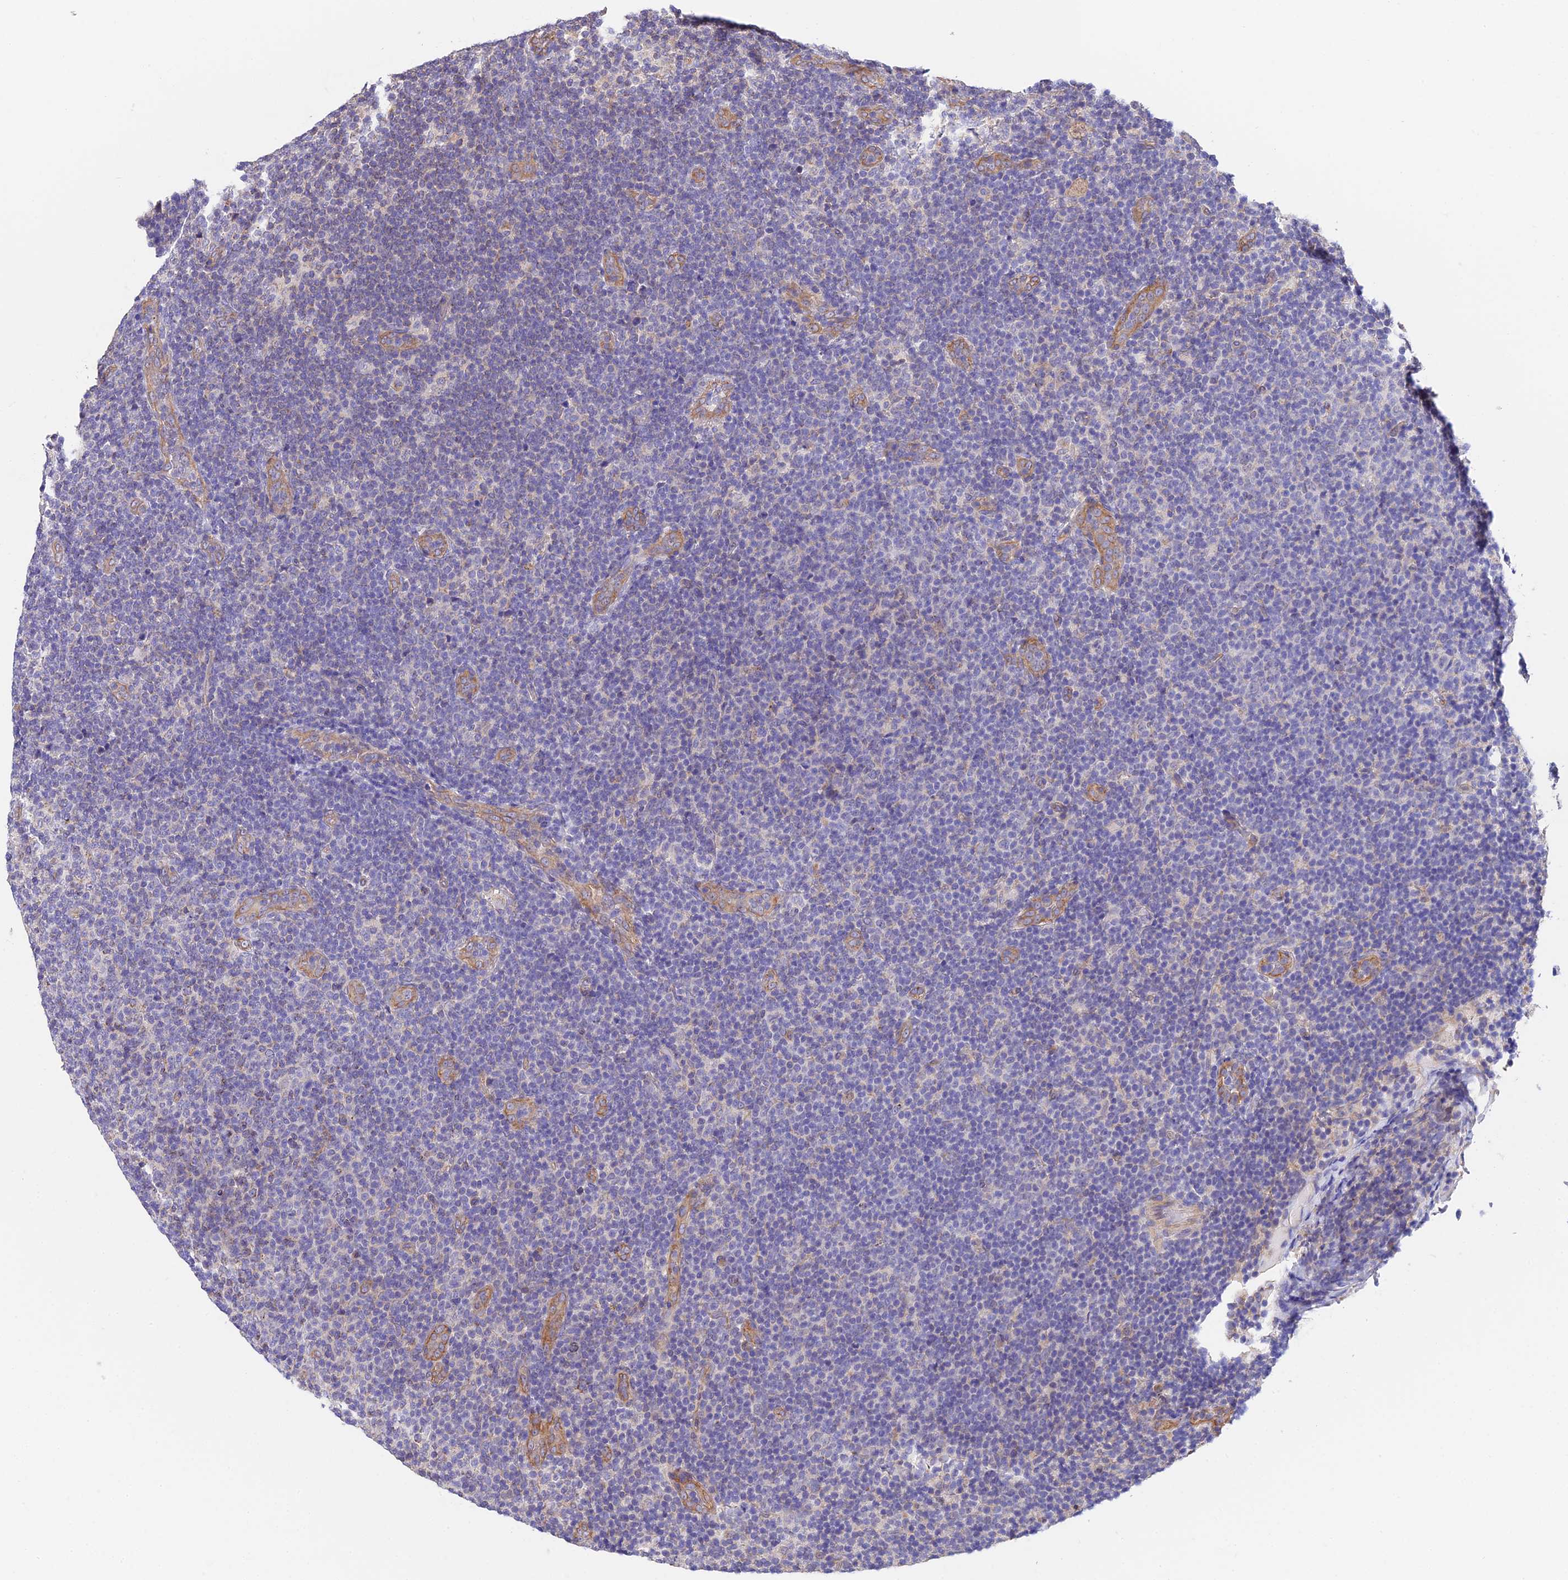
{"staining": {"intensity": "negative", "quantity": "none", "location": "none"}, "tissue": "lymphoma", "cell_type": "Tumor cells", "image_type": "cancer", "snomed": [{"axis": "morphology", "description": "Malignant lymphoma, non-Hodgkin's type, Low grade"}, {"axis": "topography", "description": "Lymph node"}], "caption": "Immunohistochemistry (IHC) image of malignant lymphoma, non-Hodgkin's type (low-grade) stained for a protein (brown), which displays no positivity in tumor cells.", "gene": "QRFP", "patient": {"sex": "male", "age": 66}}